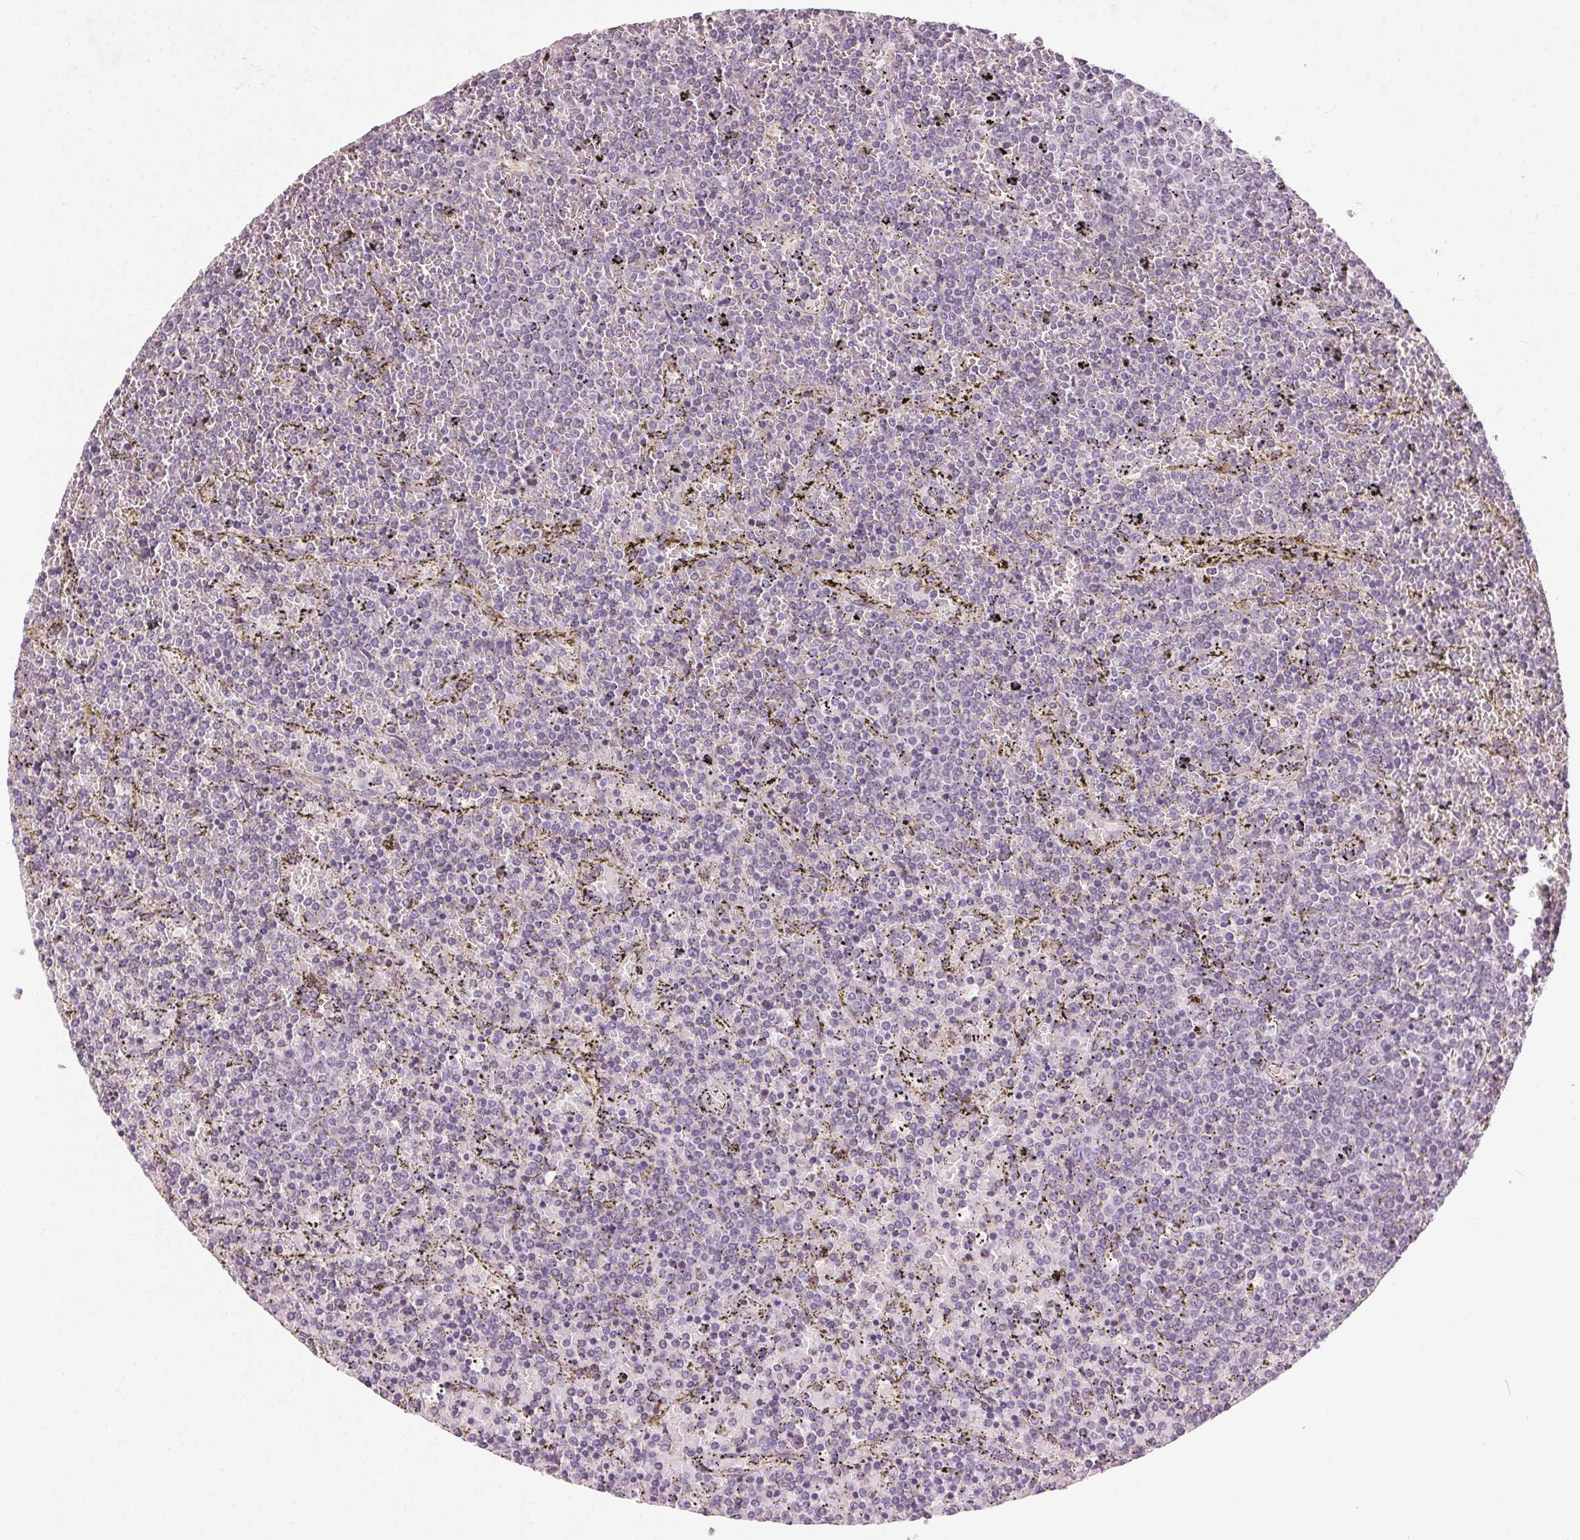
{"staining": {"intensity": "negative", "quantity": "none", "location": "none"}, "tissue": "lymphoma", "cell_type": "Tumor cells", "image_type": "cancer", "snomed": [{"axis": "morphology", "description": "Malignant lymphoma, non-Hodgkin's type, Low grade"}, {"axis": "topography", "description": "Spleen"}], "caption": "An IHC micrograph of lymphoma is shown. There is no staining in tumor cells of lymphoma.", "gene": "CLTRN", "patient": {"sex": "female", "age": 77}}